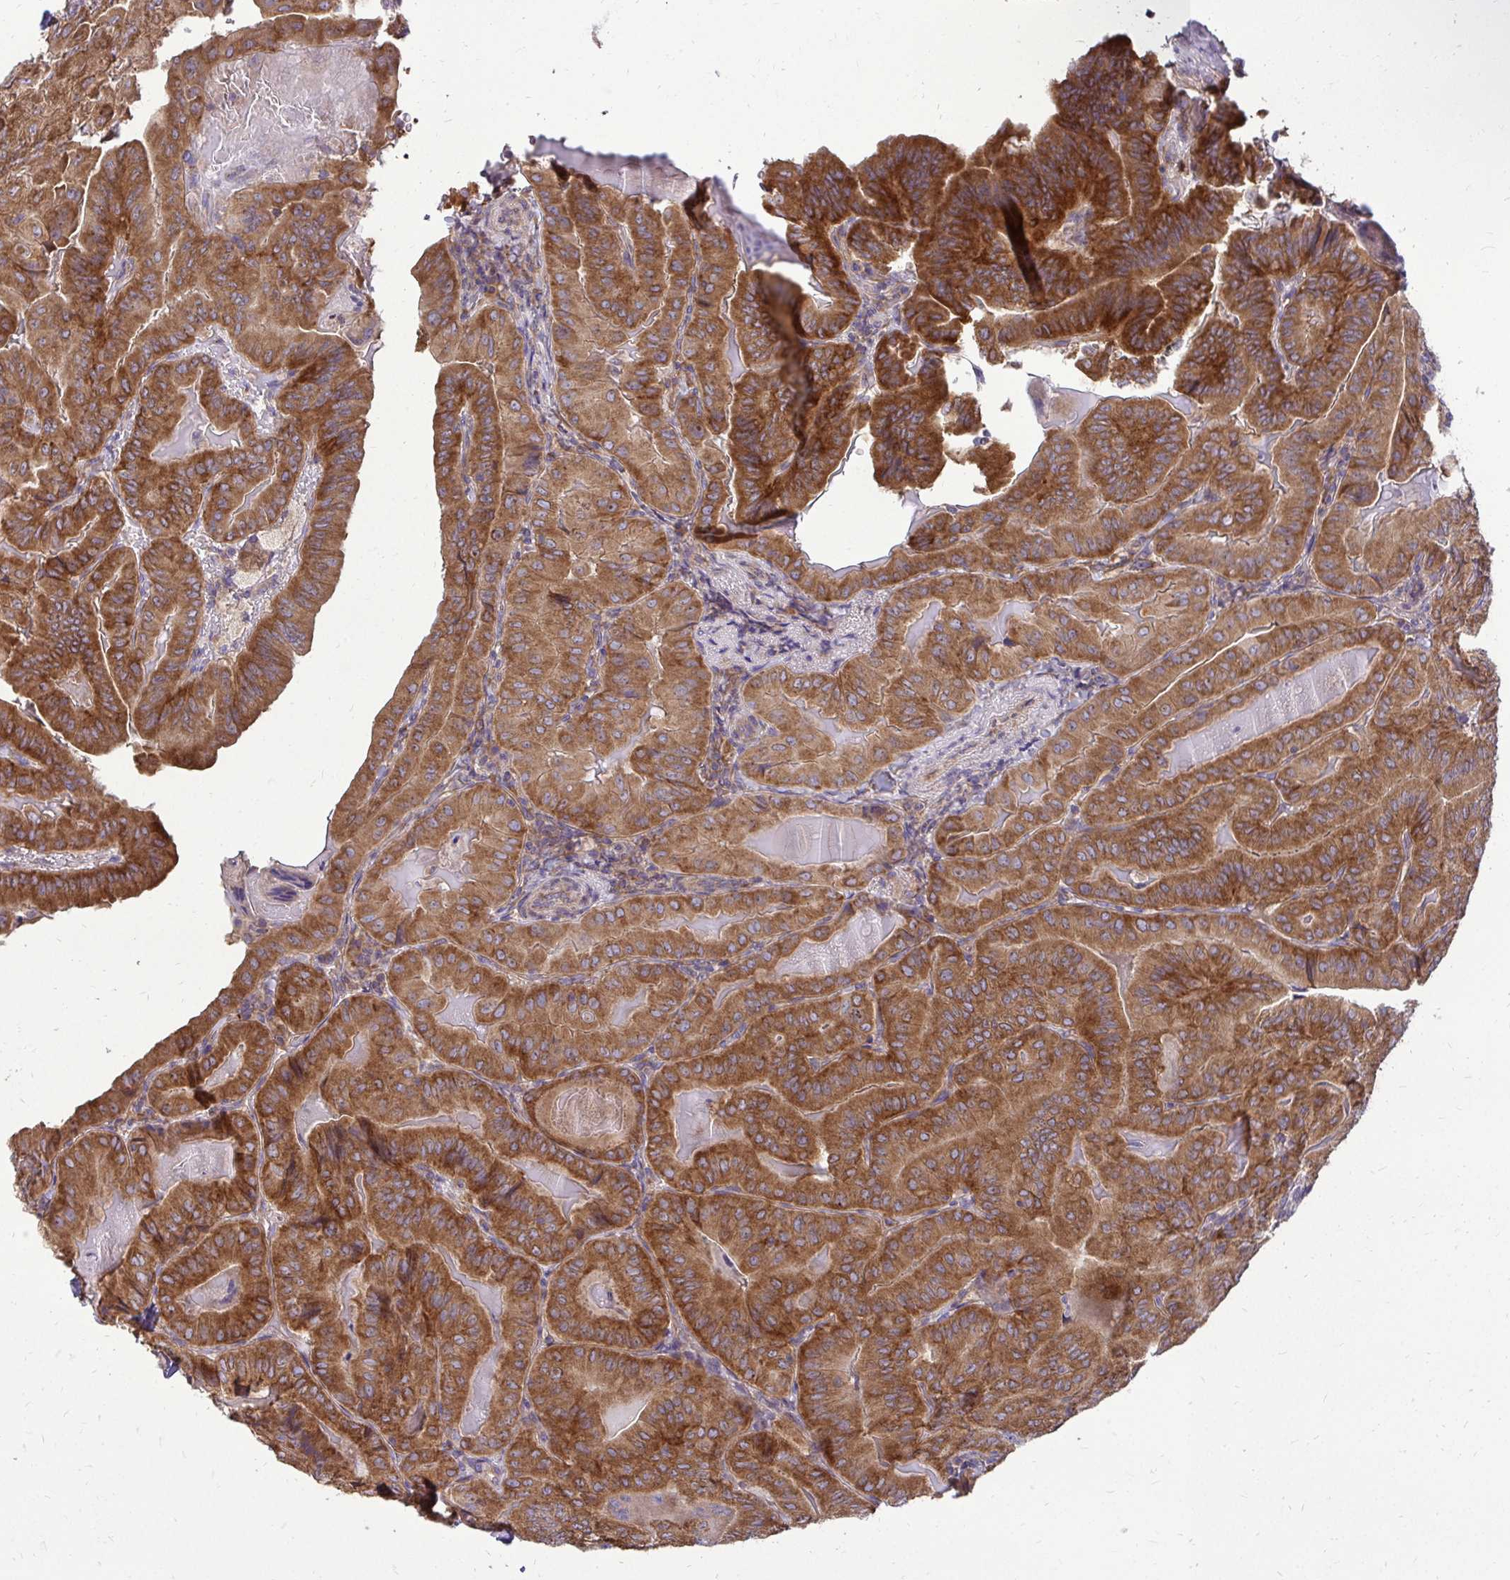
{"staining": {"intensity": "strong", "quantity": ">75%", "location": "cytoplasmic/membranous"}, "tissue": "thyroid cancer", "cell_type": "Tumor cells", "image_type": "cancer", "snomed": [{"axis": "morphology", "description": "Papillary adenocarcinoma, NOS"}, {"axis": "topography", "description": "Thyroid gland"}], "caption": "Immunohistochemical staining of human thyroid cancer reveals strong cytoplasmic/membranous protein staining in approximately >75% of tumor cells.", "gene": "FMR1", "patient": {"sex": "female", "age": 68}}